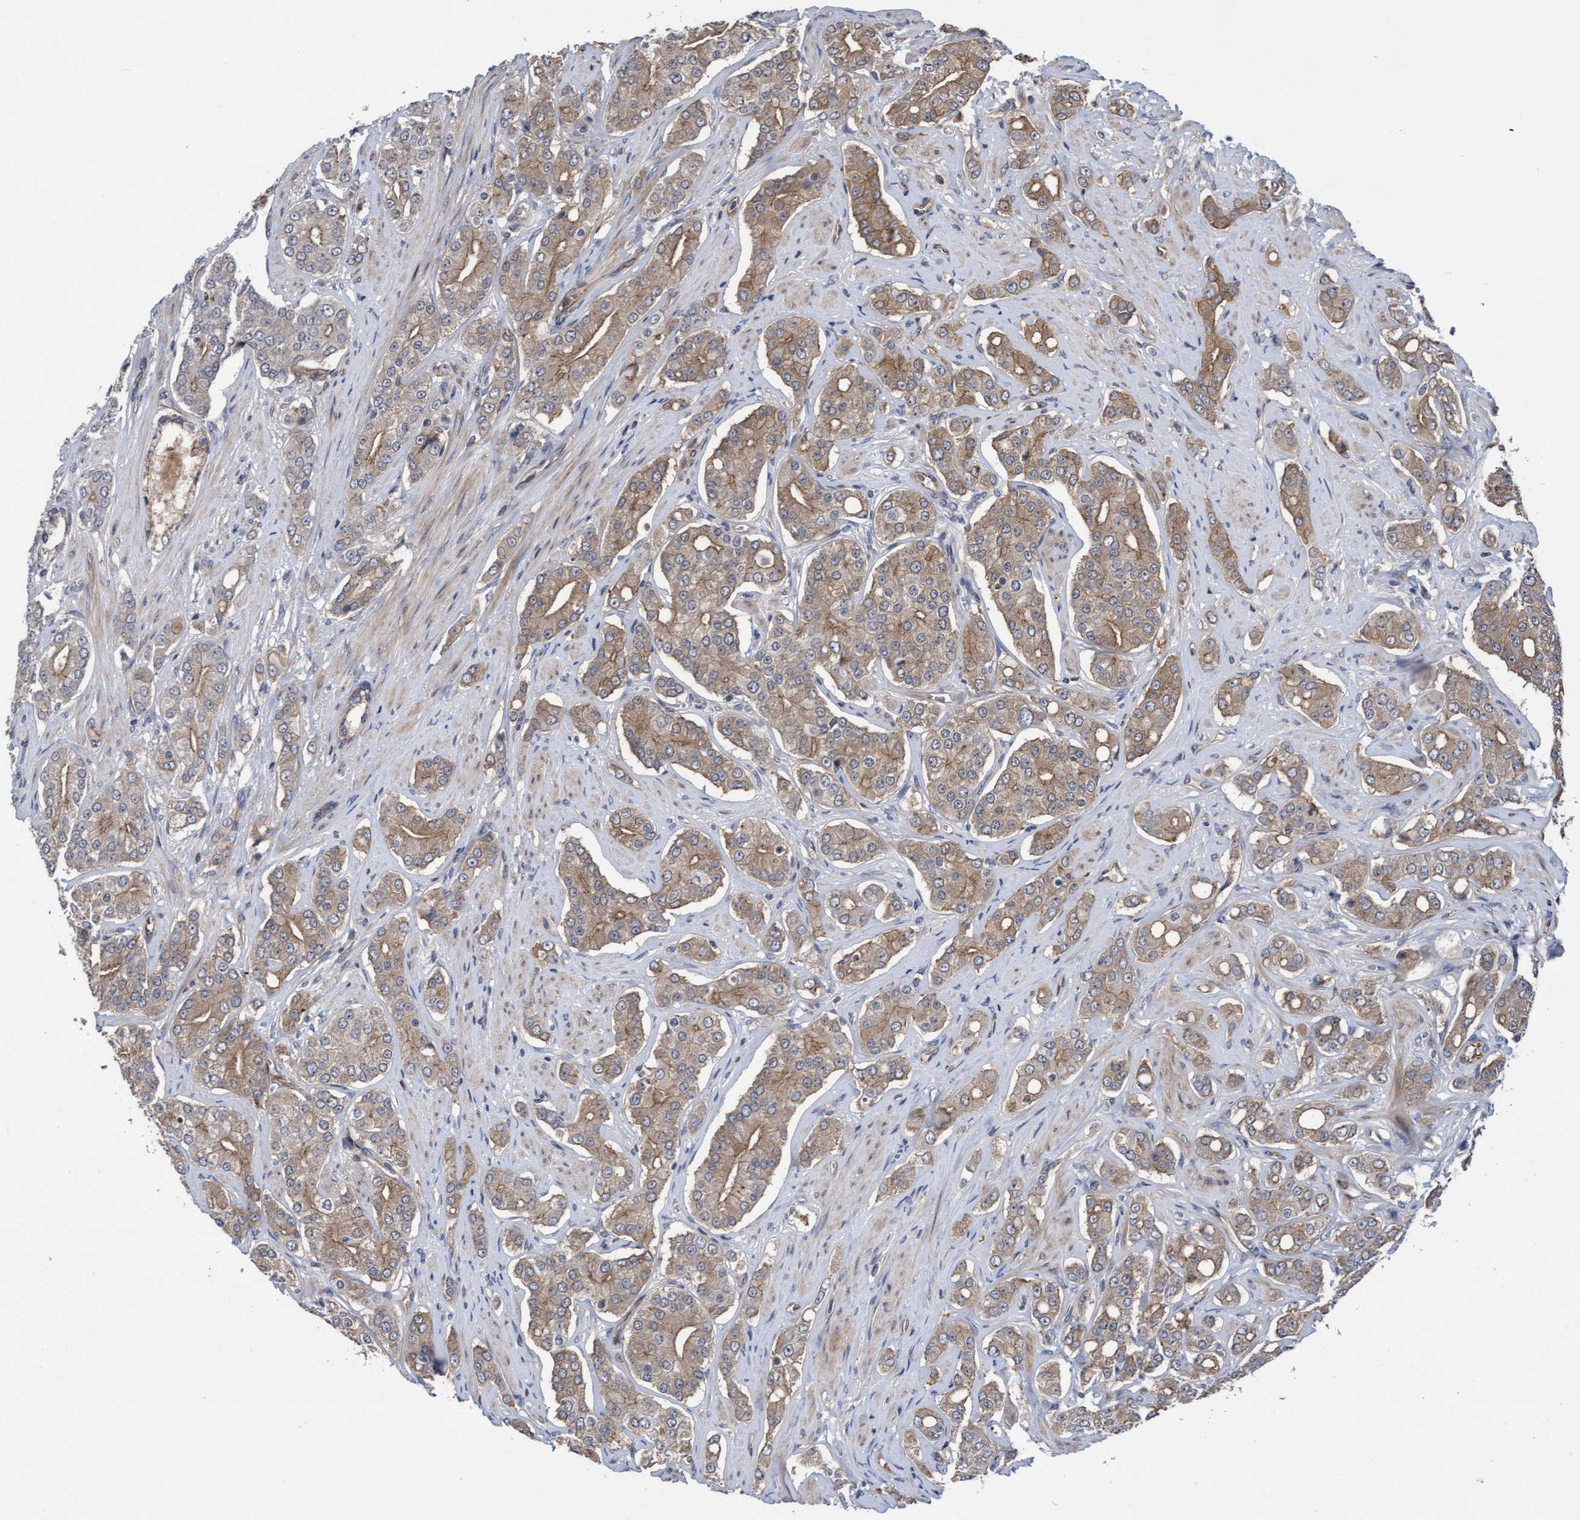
{"staining": {"intensity": "weak", "quantity": ">75%", "location": "cytoplasmic/membranous"}, "tissue": "prostate cancer", "cell_type": "Tumor cells", "image_type": "cancer", "snomed": [{"axis": "morphology", "description": "Adenocarcinoma, High grade"}, {"axis": "topography", "description": "Prostate"}], "caption": "Immunohistochemistry photomicrograph of neoplastic tissue: human high-grade adenocarcinoma (prostate) stained using immunohistochemistry shows low levels of weak protein expression localized specifically in the cytoplasmic/membranous of tumor cells, appearing as a cytoplasmic/membranous brown color.", "gene": "COBL", "patient": {"sex": "male", "age": 71}}